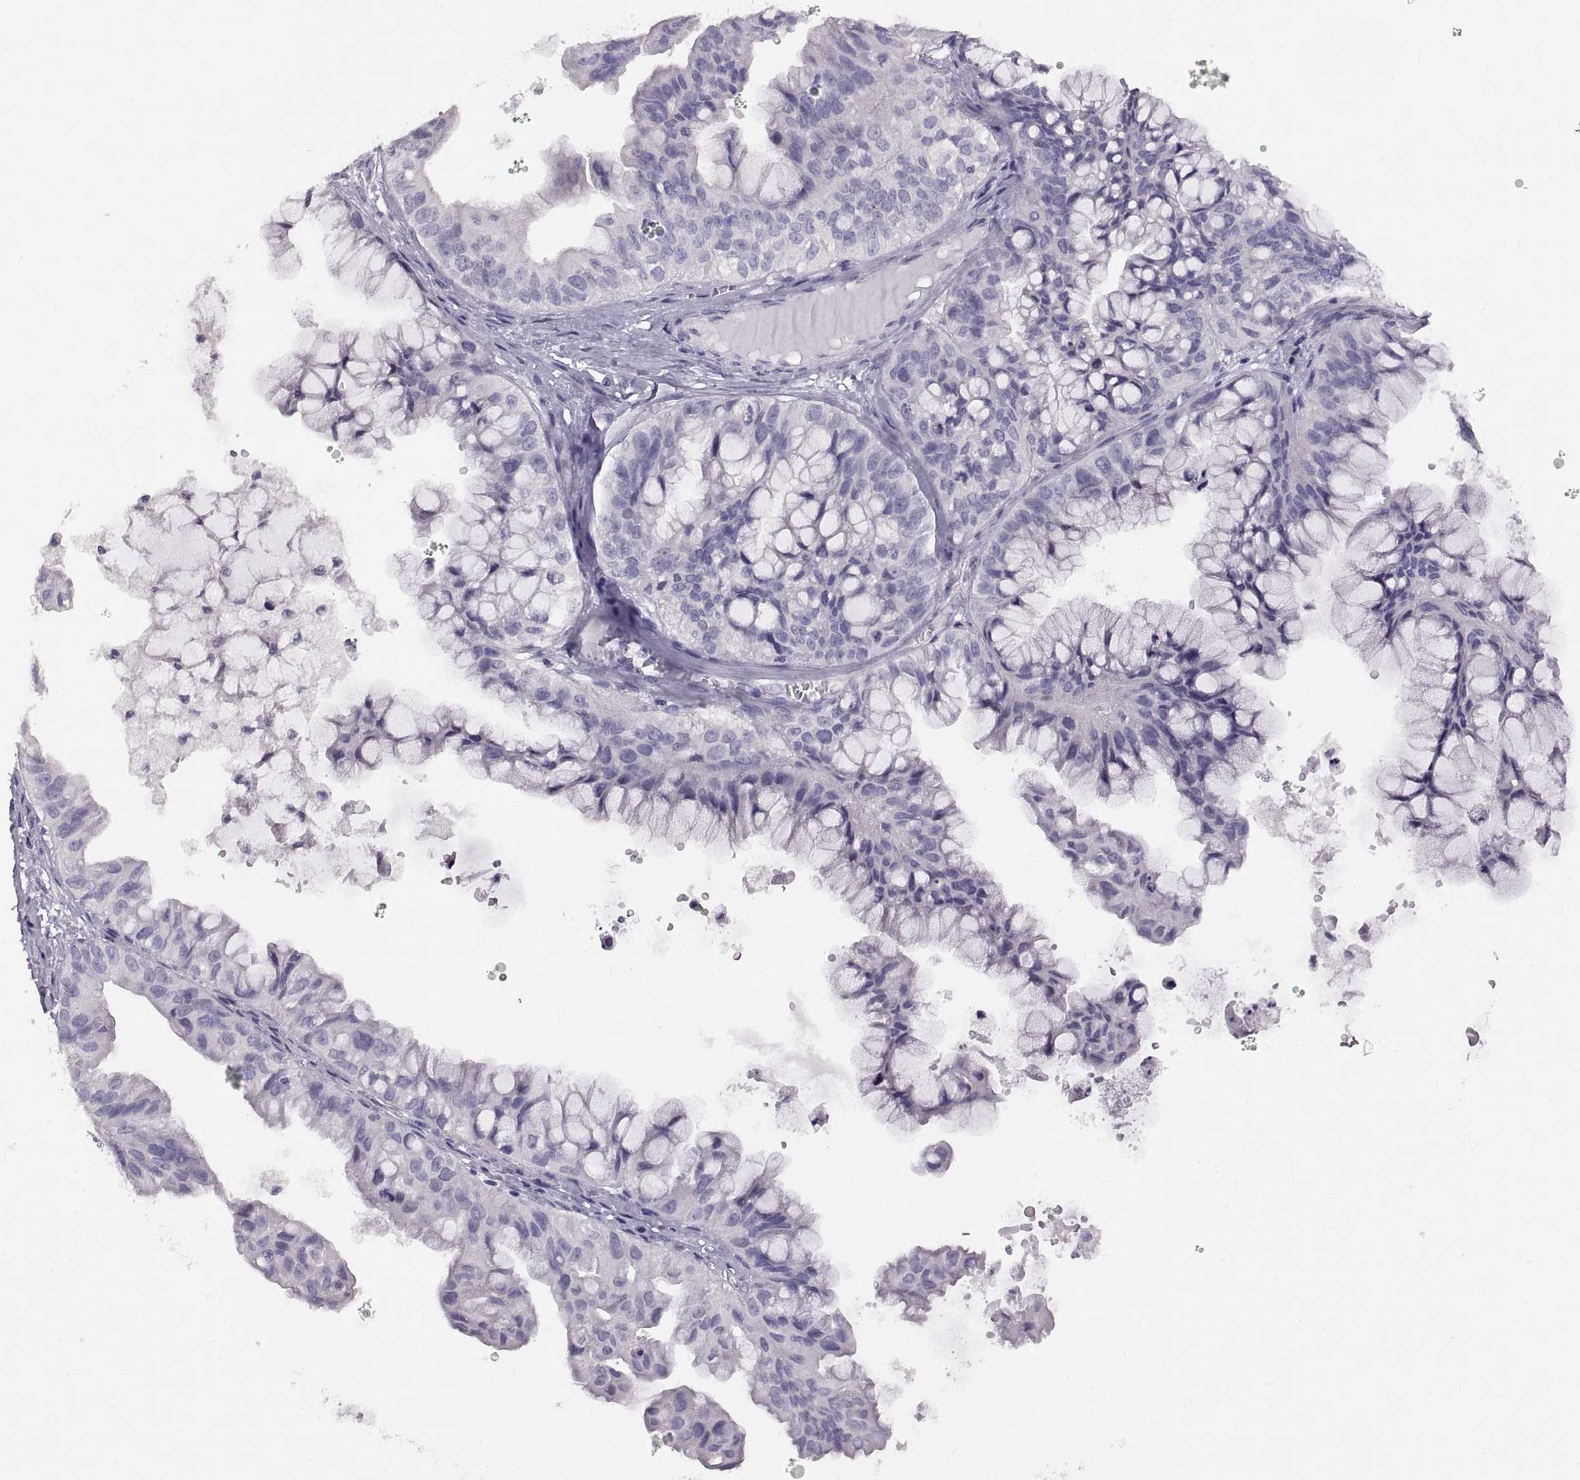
{"staining": {"intensity": "negative", "quantity": "none", "location": "none"}, "tissue": "ovarian cancer", "cell_type": "Tumor cells", "image_type": "cancer", "snomed": [{"axis": "morphology", "description": "Cystadenocarcinoma, mucinous, NOS"}, {"axis": "topography", "description": "Ovary"}], "caption": "DAB immunohistochemical staining of mucinous cystadenocarcinoma (ovarian) exhibits no significant staining in tumor cells. (Brightfield microscopy of DAB (3,3'-diaminobenzidine) immunohistochemistry (IHC) at high magnification).", "gene": "SPACDR", "patient": {"sex": "female", "age": 76}}